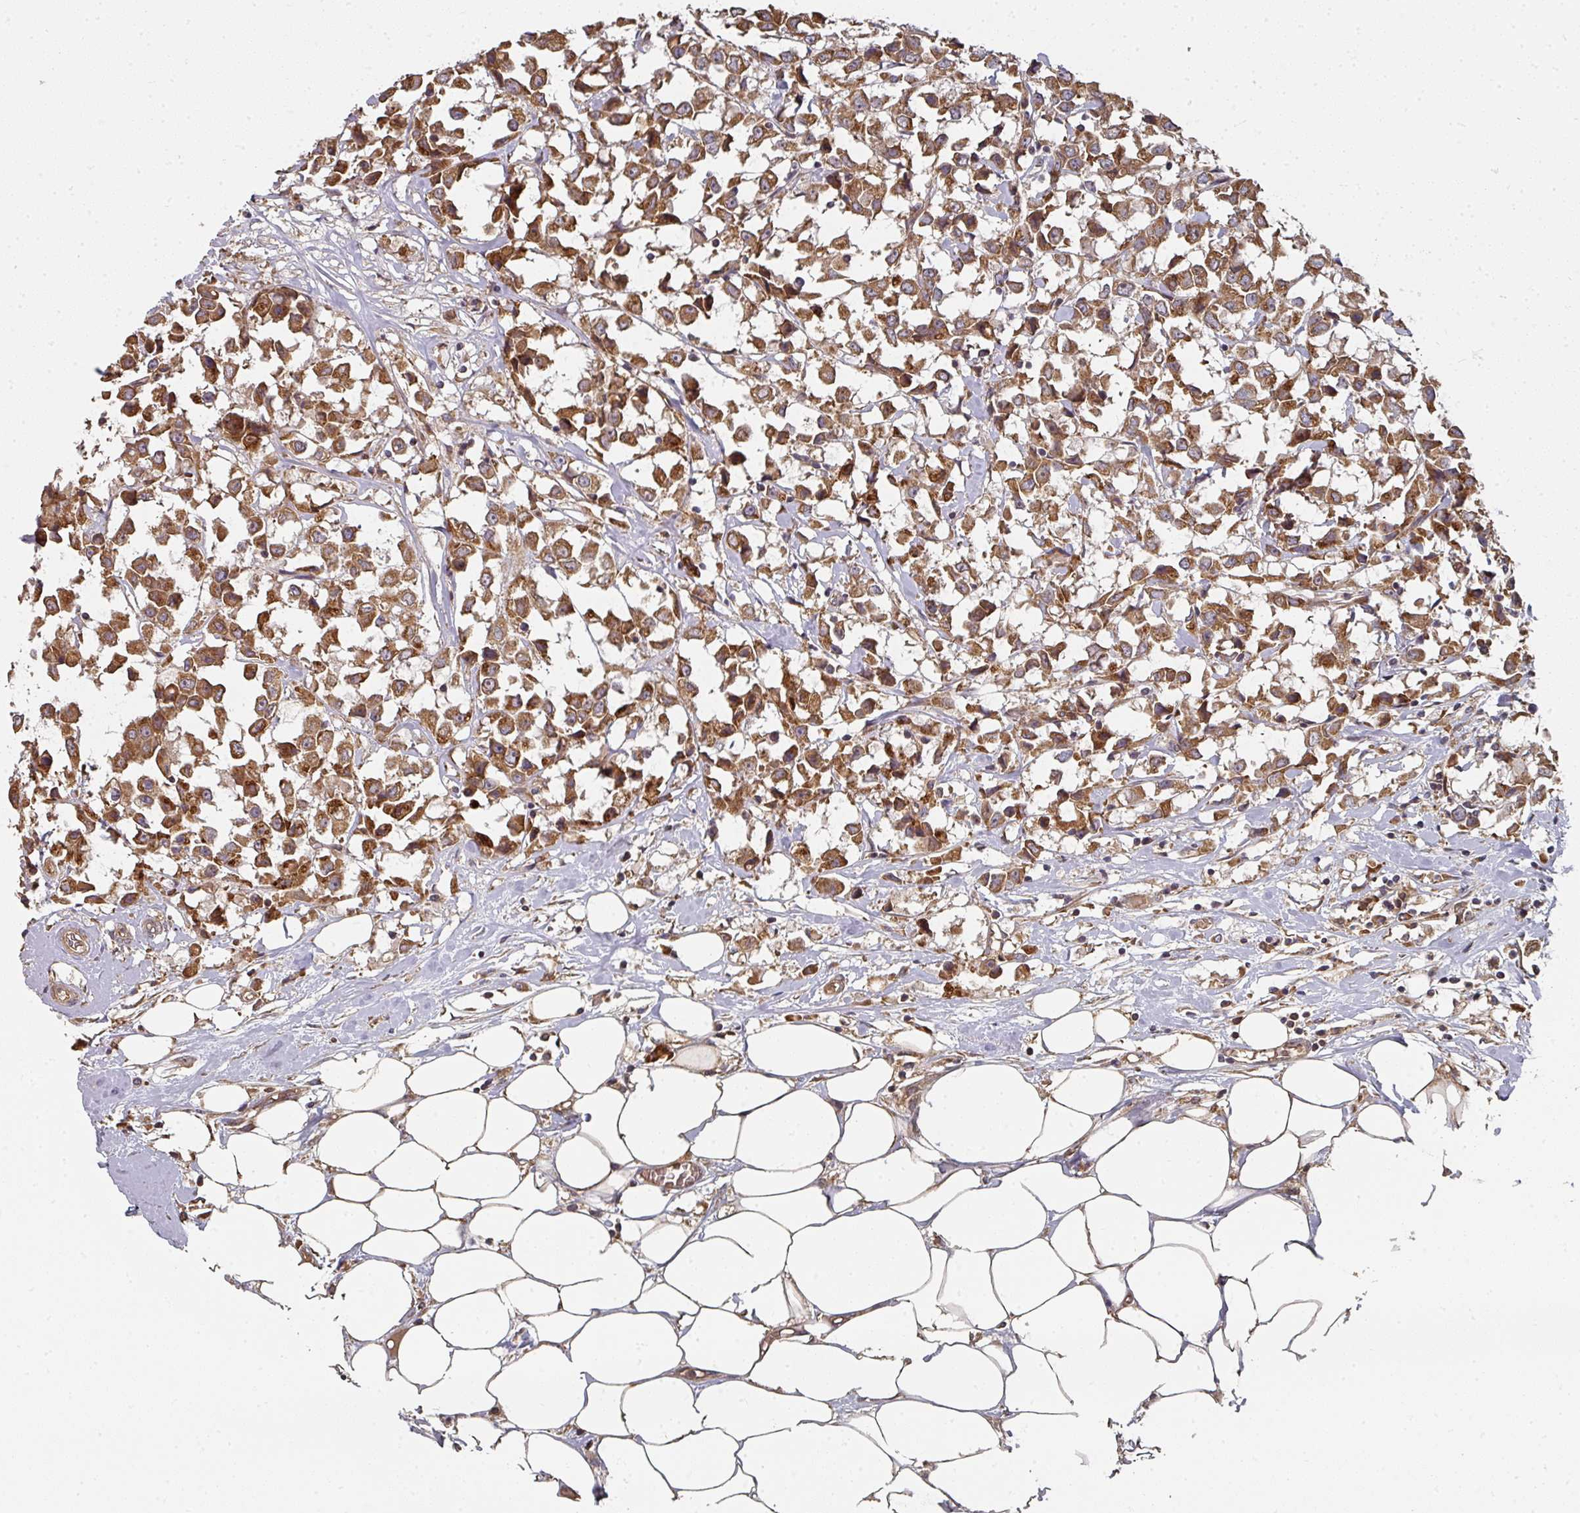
{"staining": {"intensity": "moderate", "quantity": ">75%", "location": "cytoplasmic/membranous"}, "tissue": "breast cancer", "cell_type": "Tumor cells", "image_type": "cancer", "snomed": [{"axis": "morphology", "description": "Duct carcinoma"}, {"axis": "topography", "description": "Breast"}], "caption": "The histopathology image shows staining of infiltrating ductal carcinoma (breast), revealing moderate cytoplasmic/membranous protein staining (brown color) within tumor cells. The staining was performed using DAB to visualize the protein expression in brown, while the nuclei were stained in blue with hematoxylin (Magnification: 20x).", "gene": "EDEM2", "patient": {"sex": "female", "age": 61}}